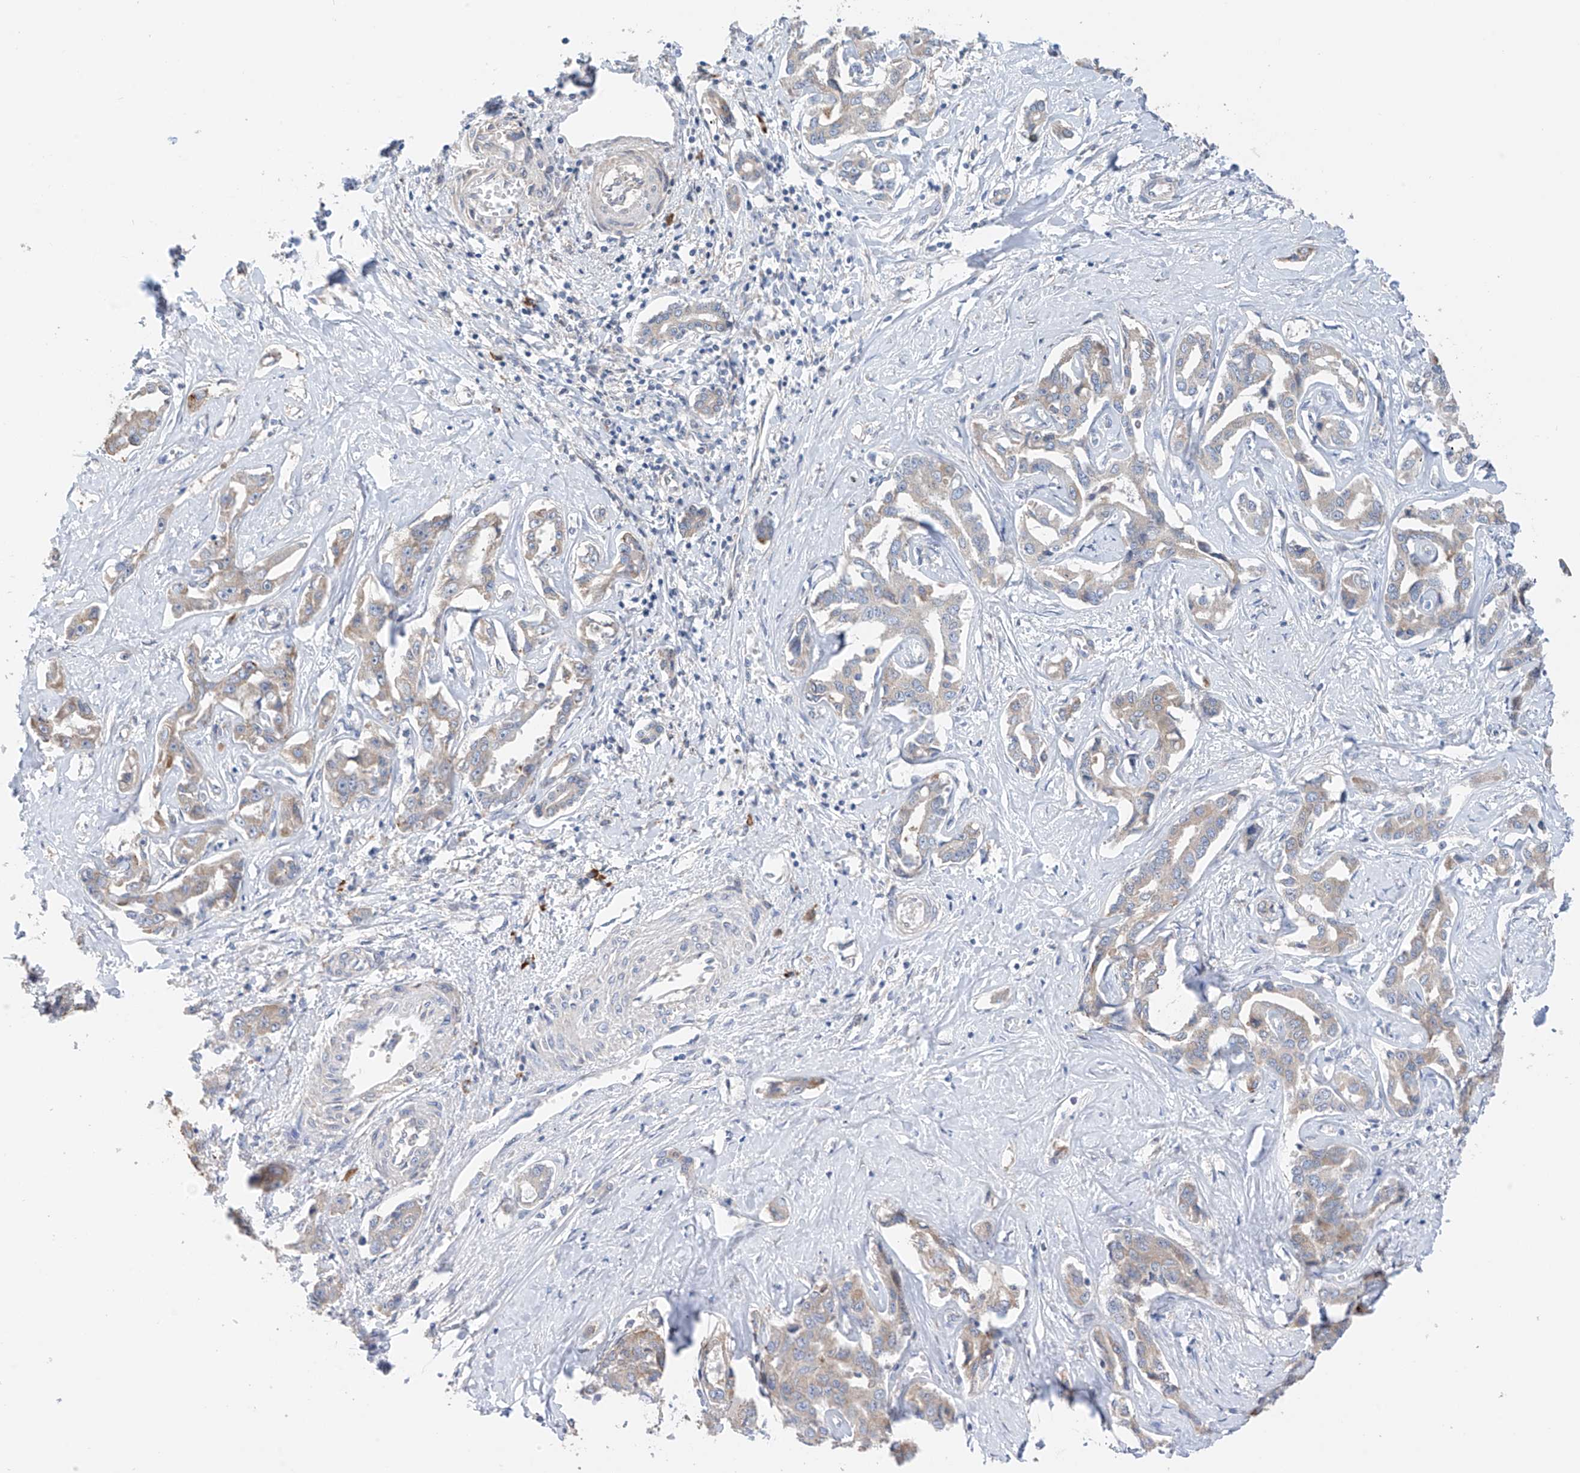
{"staining": {"intensity": "weak", "quantity": "25%-75%", "location": "cytoplasmic/membranous"}, "tissue": "liver cancer", "cell_type": "Tumor cells", "image_type": "cancer", "snomed": [{"axis": "morphology", "description": "Cholangiocarcinoma"}, {"axis": "topography", "description": "Liver"}], "caption": "A photomicrograph showing weak cytoplasmic/membranous positivity in about 25%-75% of tumor cells in liver cancer (cholangiocarcinoma), as visualized by brown immunohistochemical staining.", "gene": "REC8", "patient": {"sex": "male", "age": 59}}